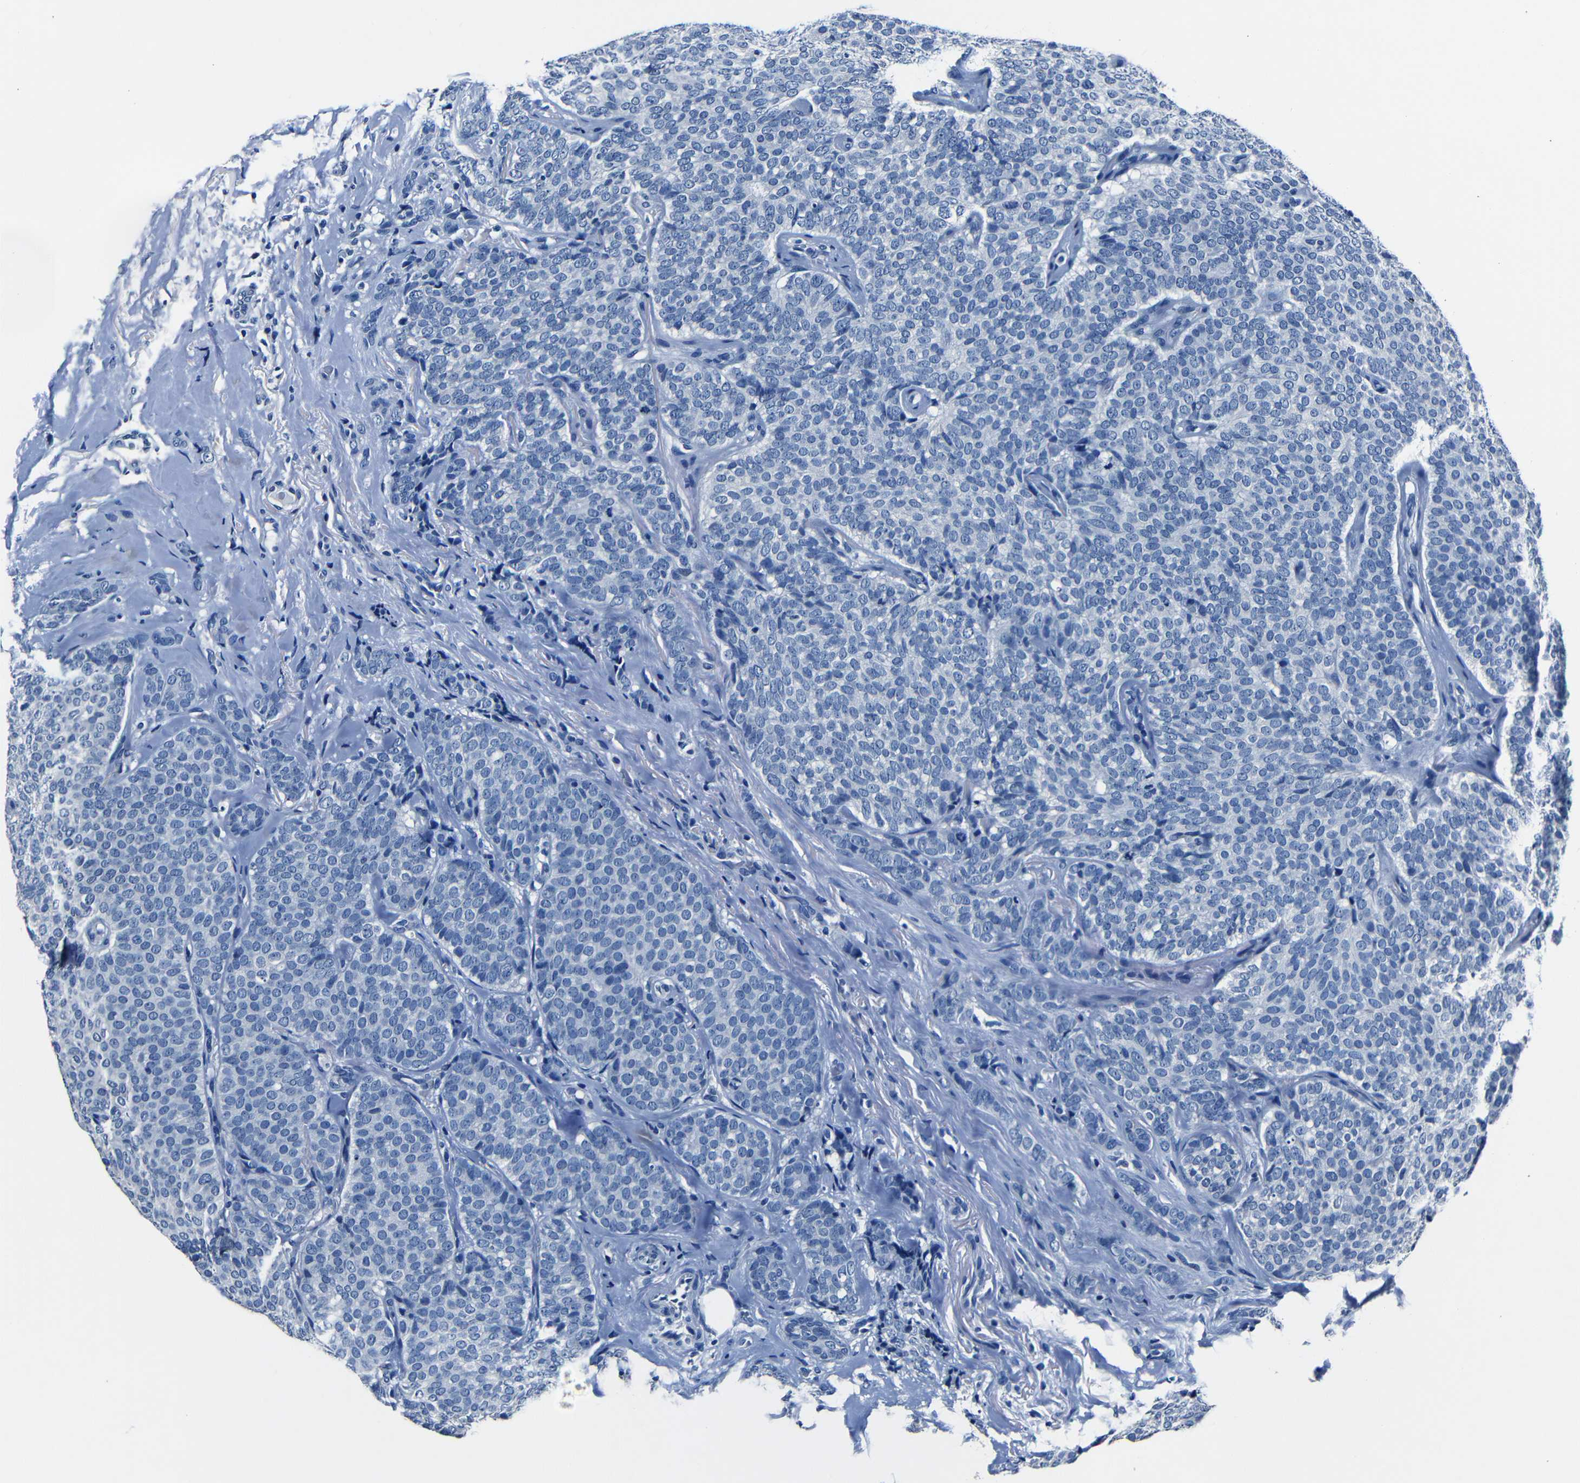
{"staining": {"intensity": "negative", "quantity": "none", "location": "none"}, "tissue": "breast cancer", "cell_type": "Tumor cells", "image_type": "cancer", "snomed": [{"axis": "morphology", "description": "Lobular carcinoma"}, {"axis": "topography", "description": "Skin"}, {"axis": "topography", "description": "Breast"}], "caption": "This histopathology image is of breast cancer stained with IHC to label a protein in brown with the nuclei are counter-stained blue. There is no positivity in tumor cells.", "gene": "NCMAP", "patient": {"sex": "female", "age": 46}}